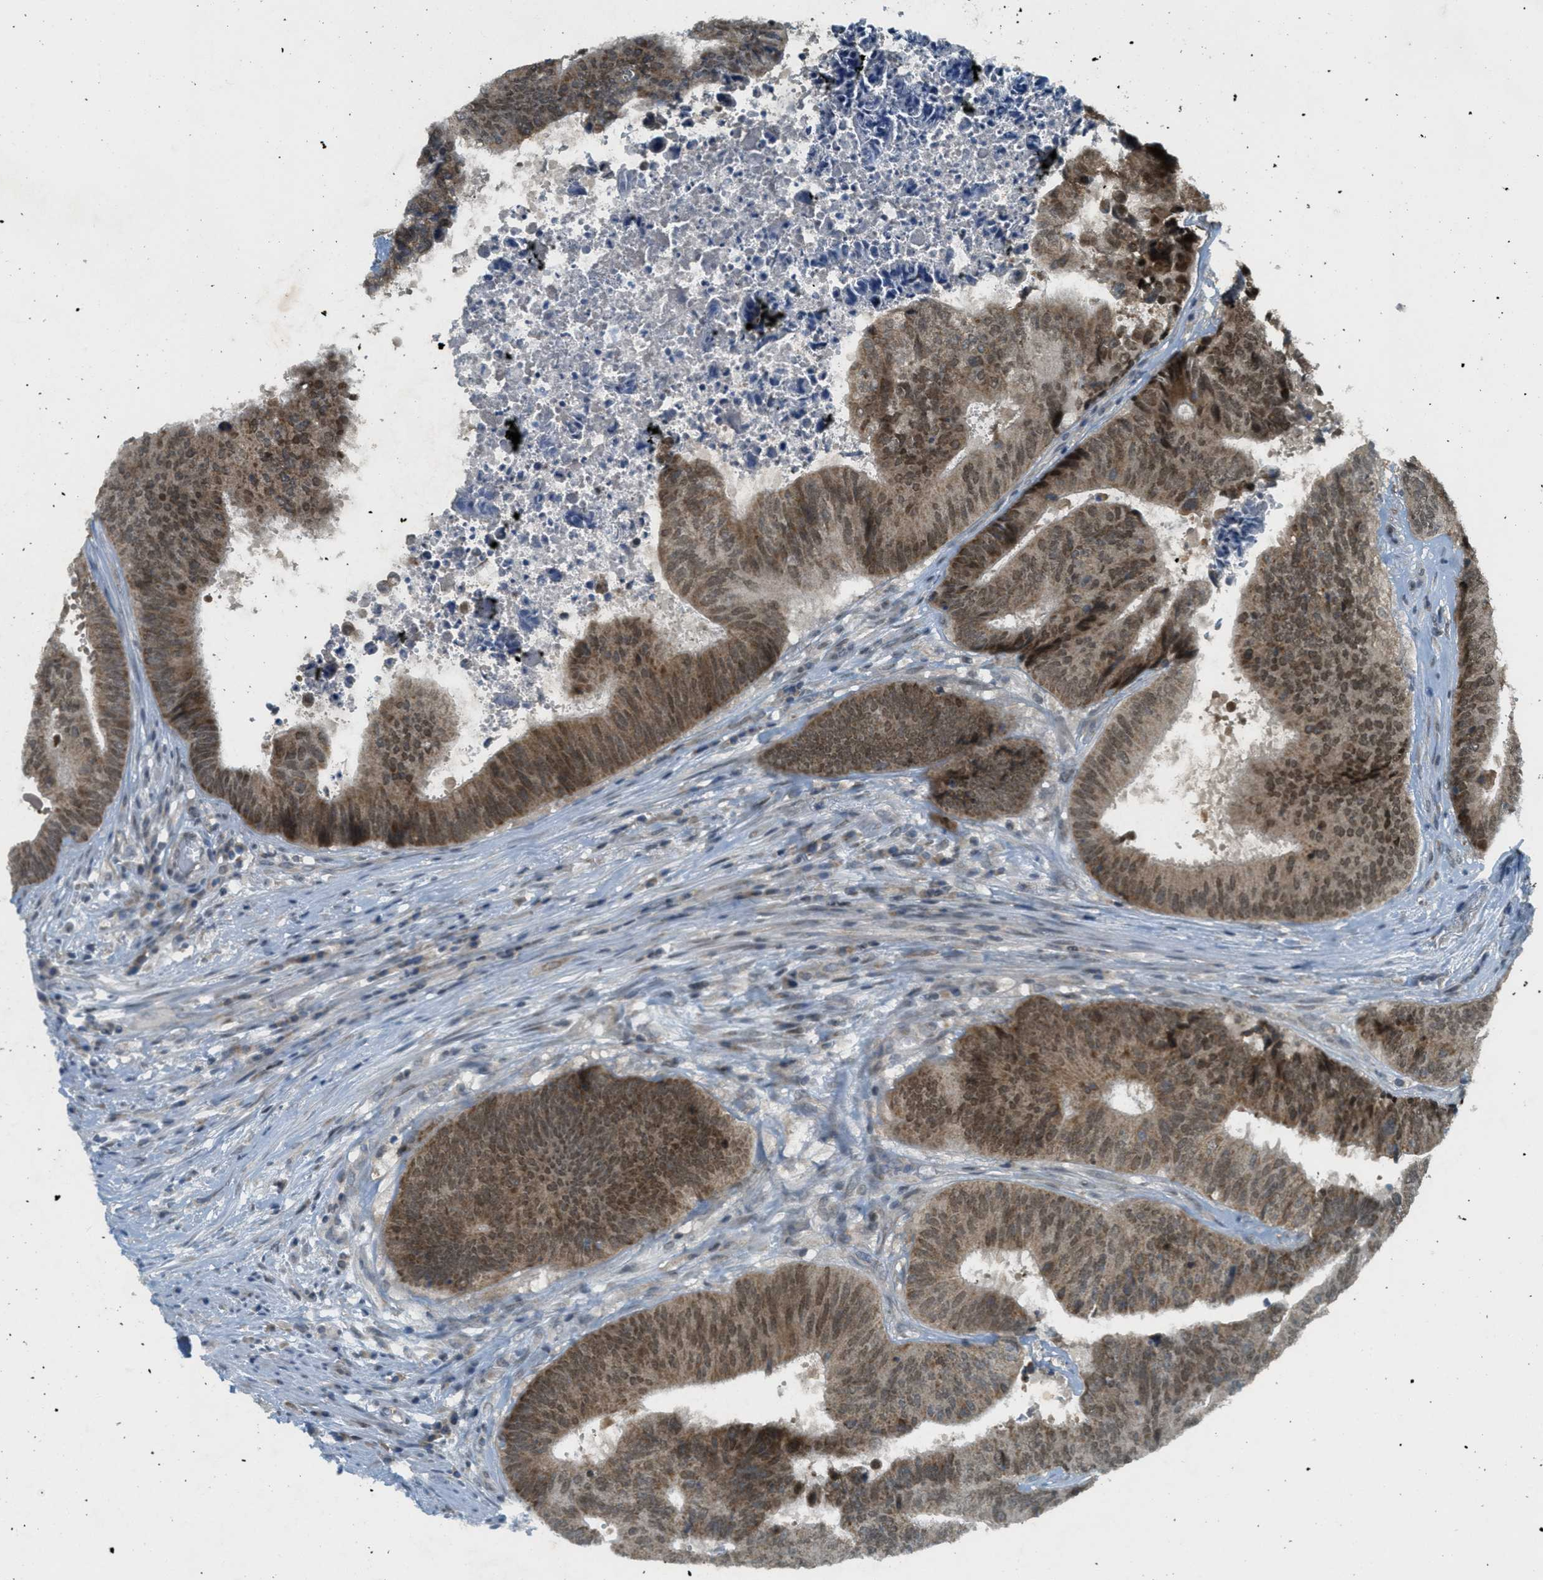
{"staining": {"intensity": "weak", "quantity": ">75%", "location": "cytoplasmic/membranous,nuclear"}, "tissue": "colorectal cancer", "cell_type": "Tumor cells", "image_type": "cancer", "snomed": [{"axis": "morphology", "description": "Adenocarcinoma, NOS"}, {"axis": "topography", "description": "Rectum"}], "caption": "Weak cytoplasmic/membranous and nuclear positivity for a protein is identified in about >75% of tumor cells of colorectal adenocarcinoma using immunohistochemistry (IHC).", "gene": "TCF20", "patient": {"sex": "male", "age": 72}}